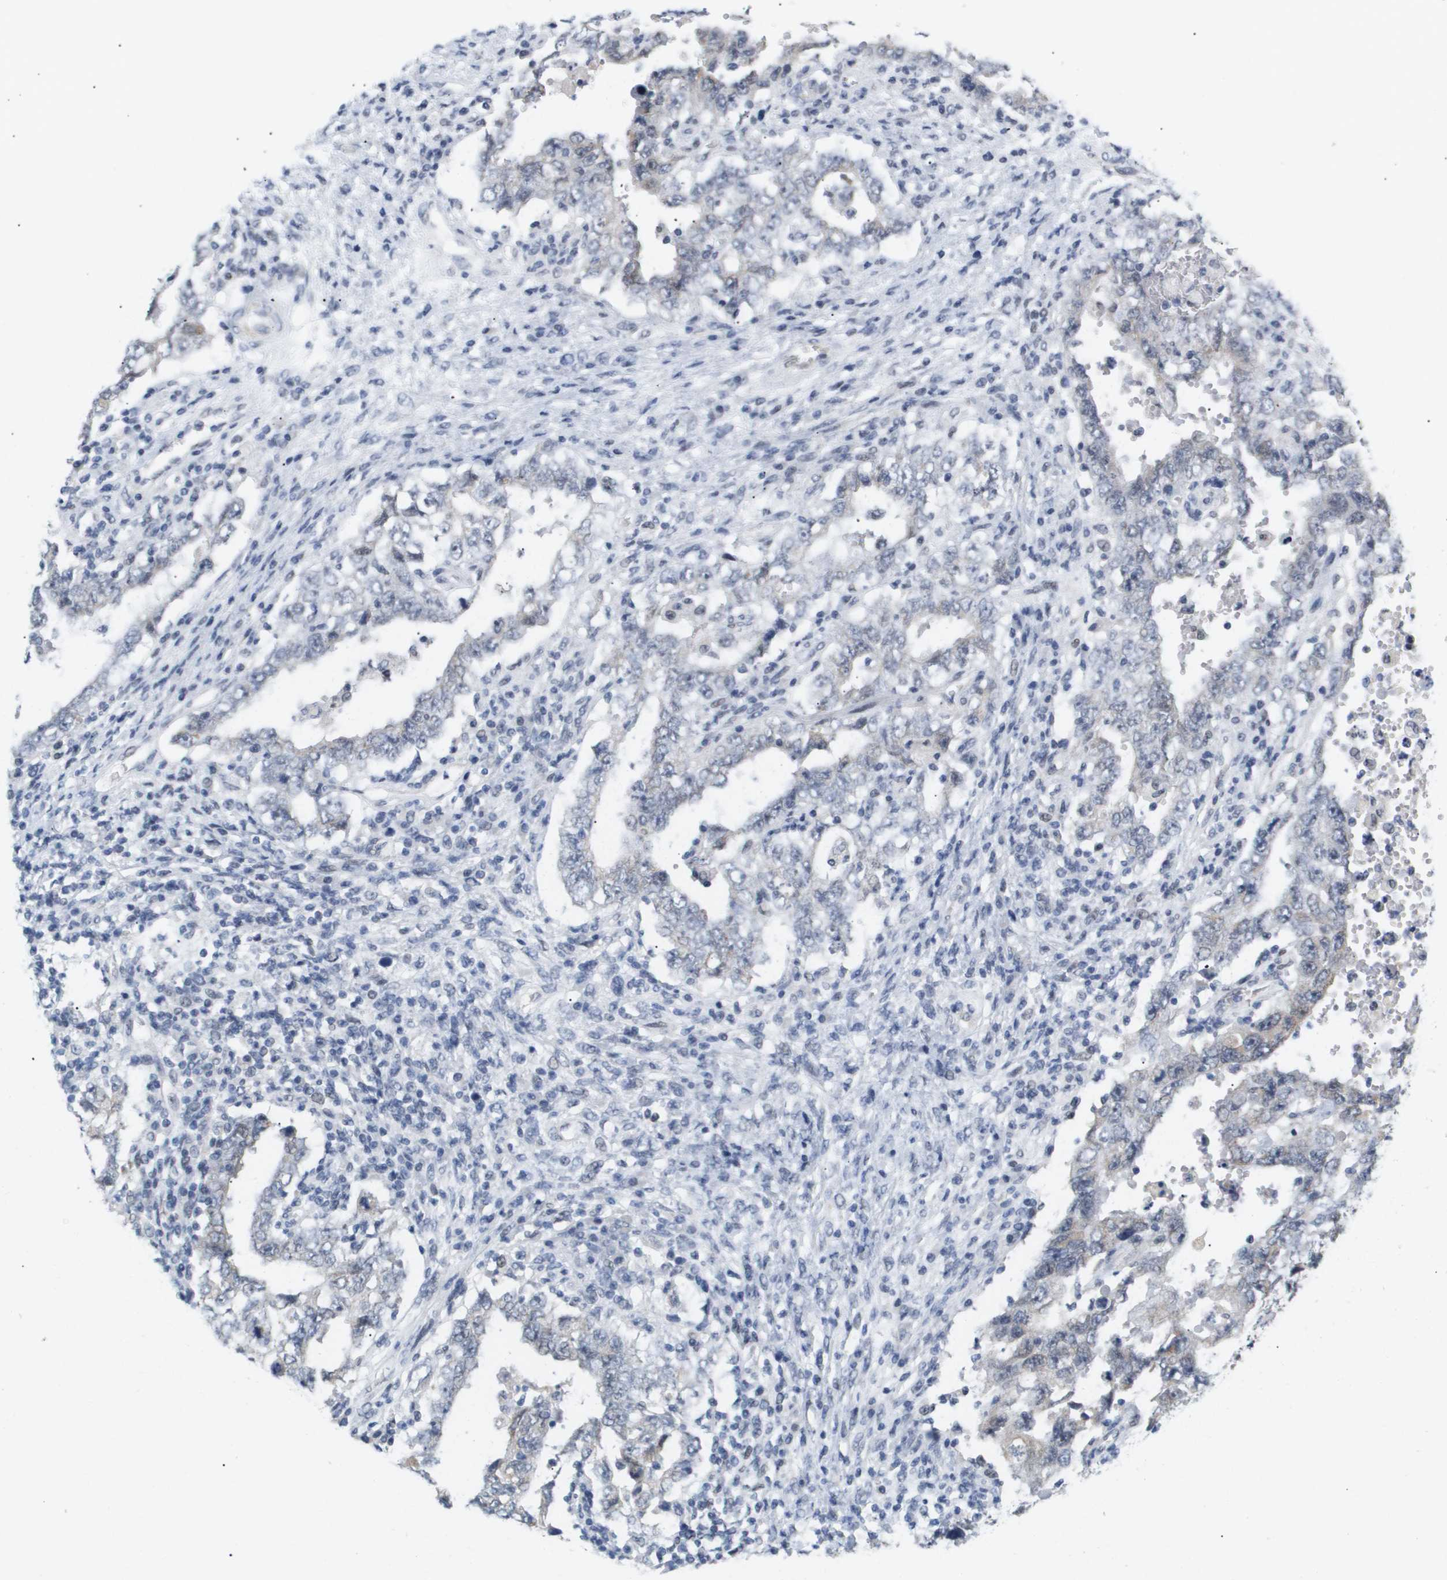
{"staining": {"intensity": "weak", "quantity": "<25%", "location": "nuclear"}, "tissue": "testis cancer", "cell_type": "Tumor cells", "image_type": "cancer", "snomed": [{"axis": "morphology", "description": "Carcinoma, Embryonal, NOS"}, {"axis": "topography", "description": "Testis"}], "caption": "IHC image of human testis embryonal carcinoma stained for a protein (brown), which displays no staining in tumor cells.", "gene": "PPARD", "patient": {"sex": "male", "age": 26}}